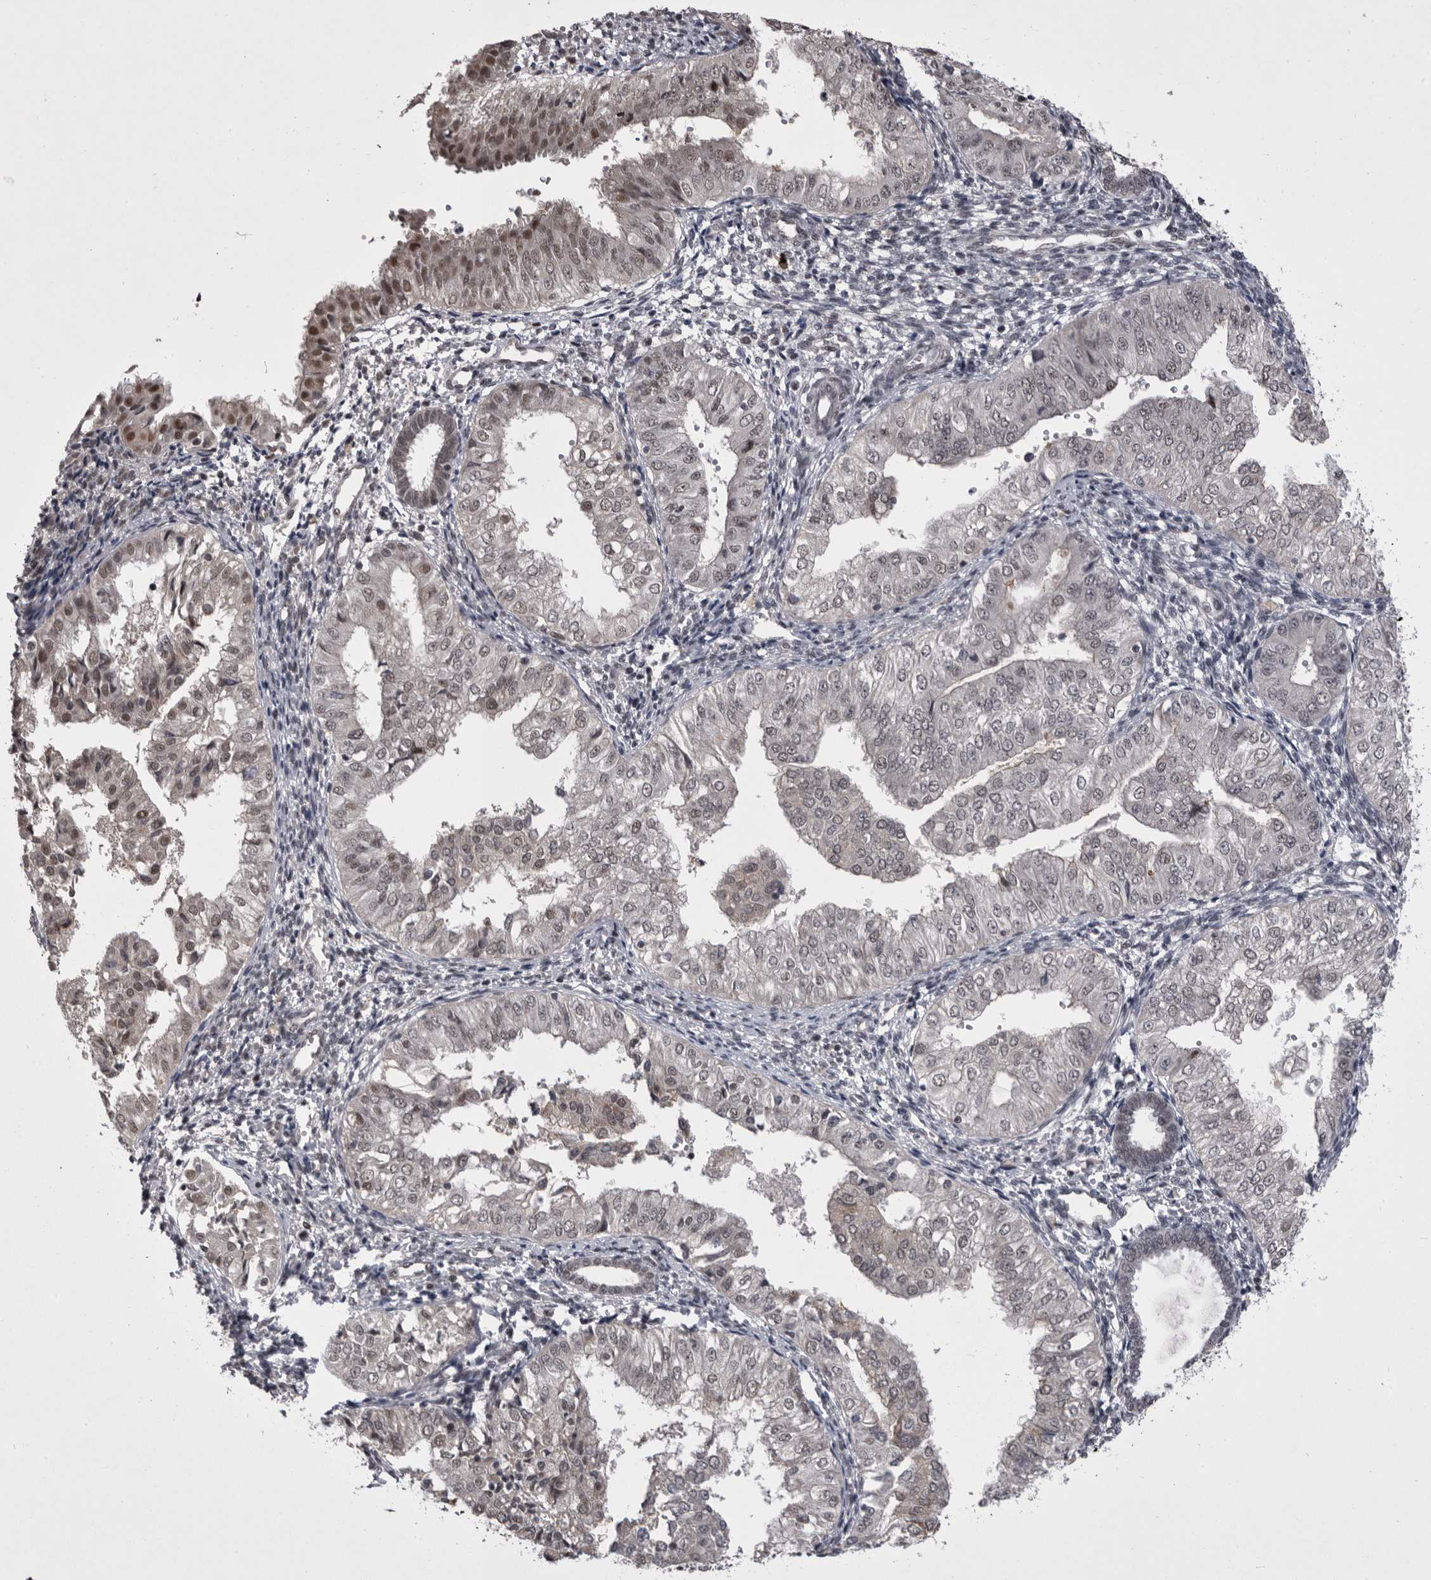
{"staining": {"intensity": "weak", "quantity": "<25%", "location": "nuclear"}, "tissue": "endometrial cancer", "cell_type": "Tumor cells", "image_type": "cancer", "snomed": [{"axis": "morphology", "description": "Normal tissue, NOS"}, {"axis": "morphology", "description": "Adenocarcinoma, NOS"}, {"axis": "topography", "description": "Endometrium"}], "caption": "This is an immunohistochemistry (IHC) photomicrograph of human endometrial adenocarcinoma. There is no expression in tumor cells.", "gene": "PRPF3", "patient": {"sex": "female", "age": 53}}